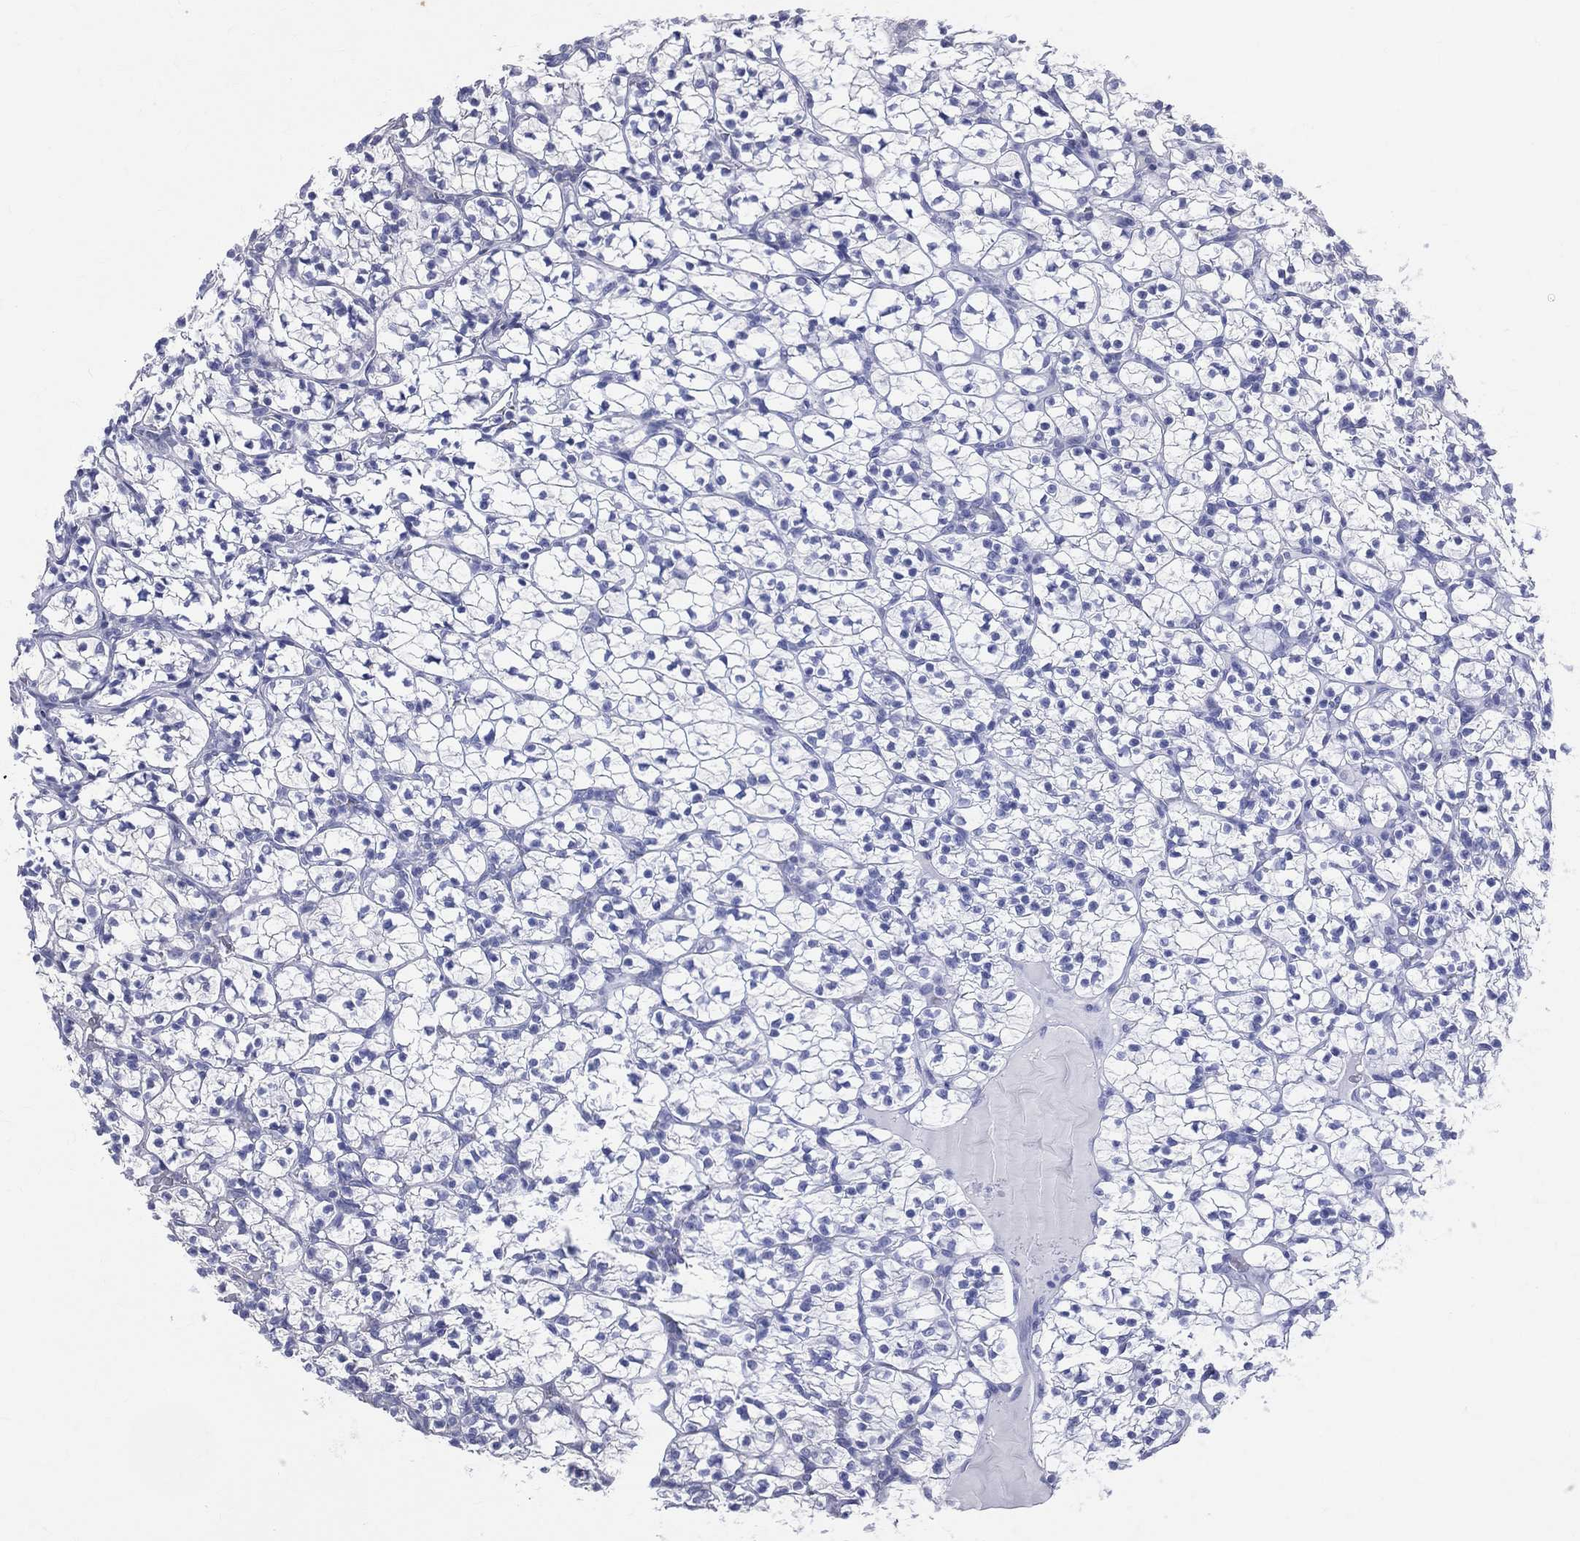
{"staining": {"intensity": "negative", "quantity": "none", "location": "none"}, "tissue": "renal cancer", "cell_type": "Tumor cells", "image_type": "cancer", "snomed": [{"axis": "morphology", "description": "Adenocarcinoma, NOS"}, {"axis": "topography", "description": "Kidney"}], "caption": "Immunohistochemical staining of renal cancer (adenocarcinoma) shows no significant staining in tumor cells. (DAB immunohistochemistry with hematoxylin counter stain).", "gene": "DLG4", "patient": {"sex": "female", "age": 89}}